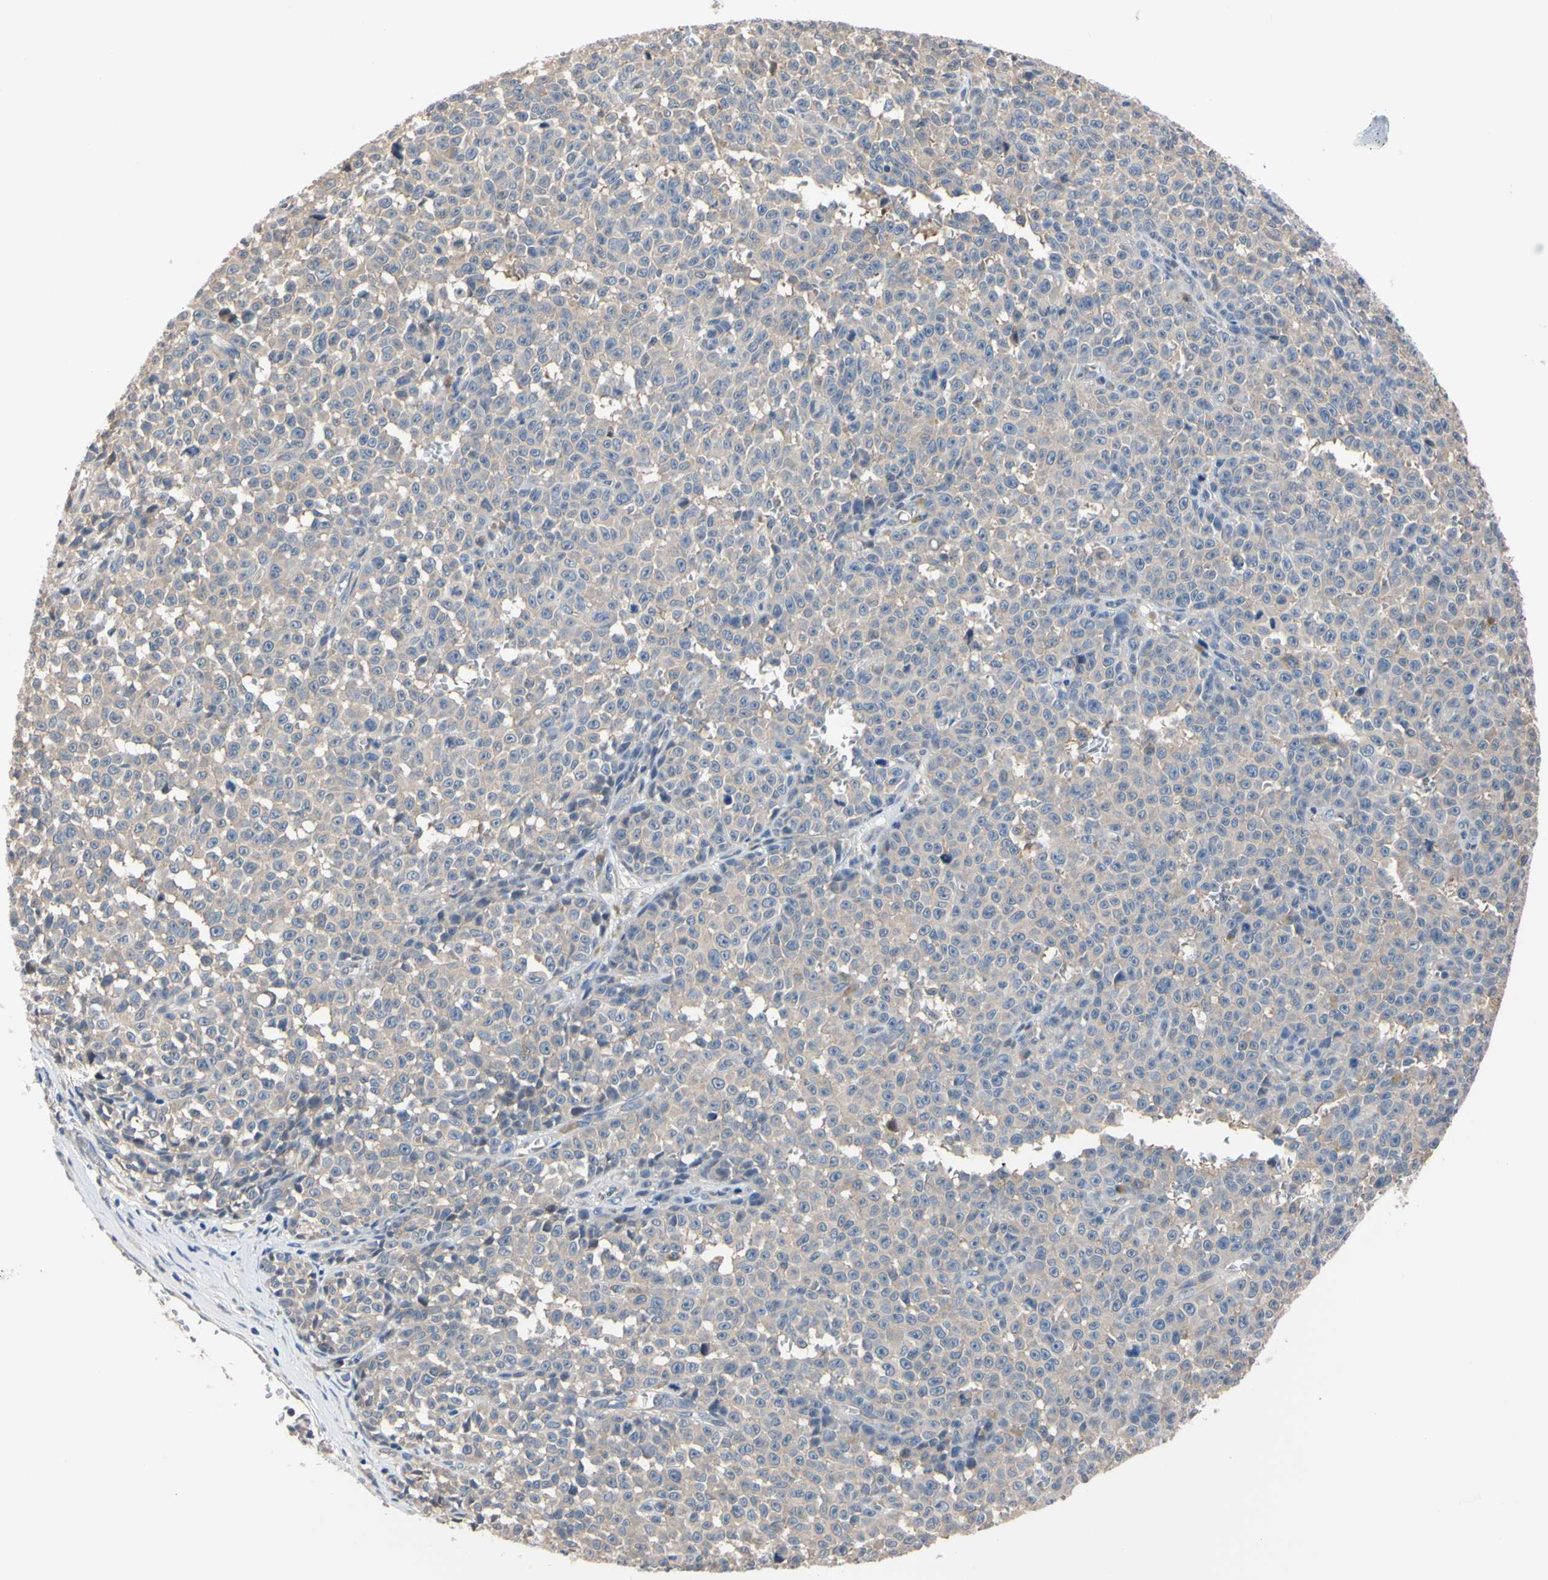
{"staining": {"intensity": "weak", "quantity": ">75%", "location": "cytoplasmic/membranous"}, "tissue": "melanoma", "cell_type": "Tumor cells", "image_type": "cancer", "snomed": [{"axis": "morphology", "description": "Malignant melanoma, NOS"}, {"axis": "topography", "description": "Skin"}], "caption": "Immunohistochemistry (DAB) staining of malignant melanoma displays weak cytoplasmic/membranous protein expression in approximately >75% of tumor cells.", "gene": "RARS1", "patient": {"sex": "female", "age": 82}}